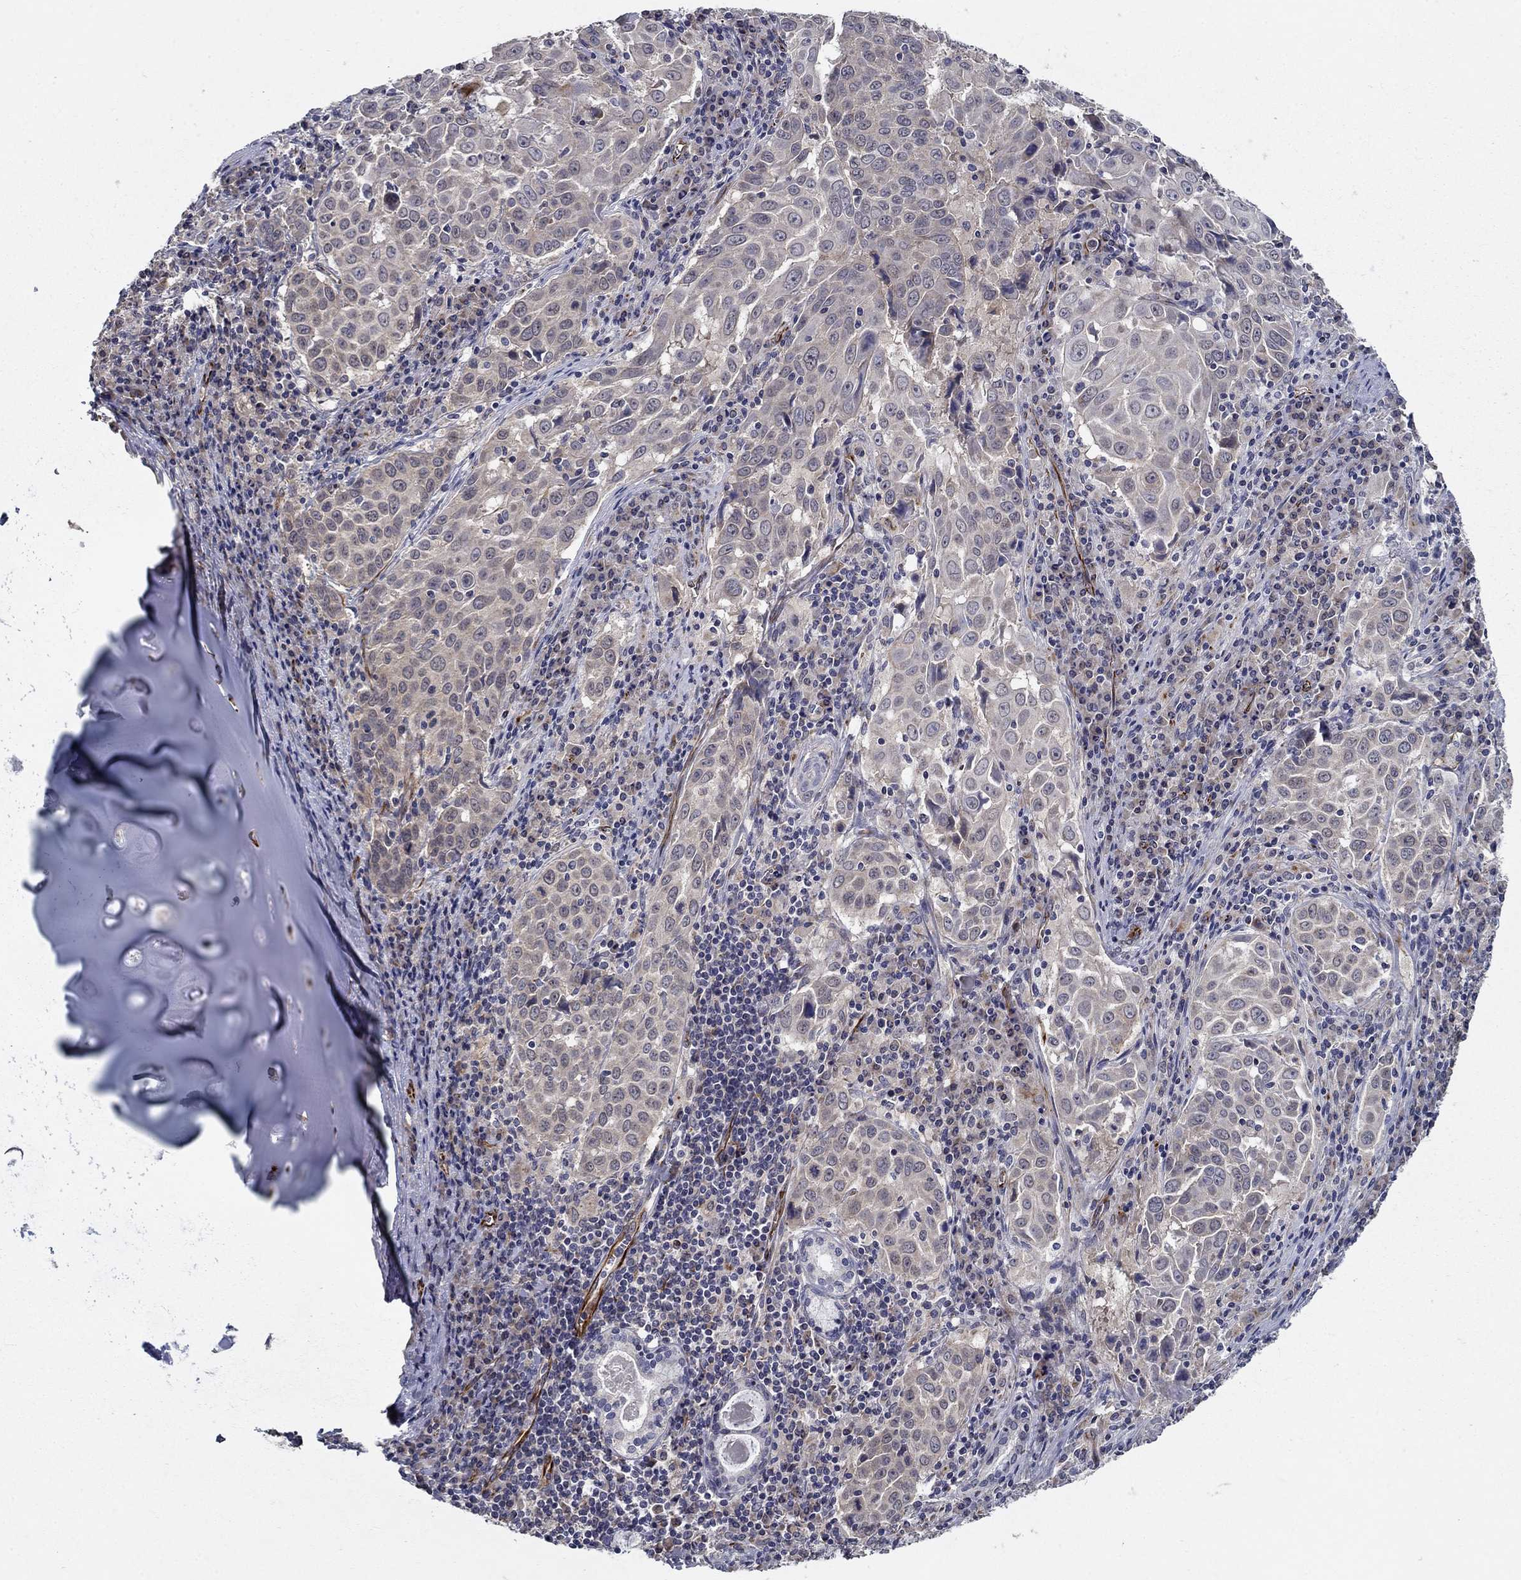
{"staining": {"intensity": "negative", "quantity": "none", "location": "none"}, "tissue": "lung cancer", "cell_type": "Tumor cells", "image_type": "cancer", "snomed": [{"axis": "morphology", "description": "Squamous cell carcinoma, NOS"}, {"axis": "topography", "description": "Lung"}], "caption": "The immunohistochemistry micrograph has no significant positivity in tumor cells of lung cancer (squamous cell carcinoma) tissue.", "gene": "LACTB2", "patient": {"sex": "male", "age": 57}}